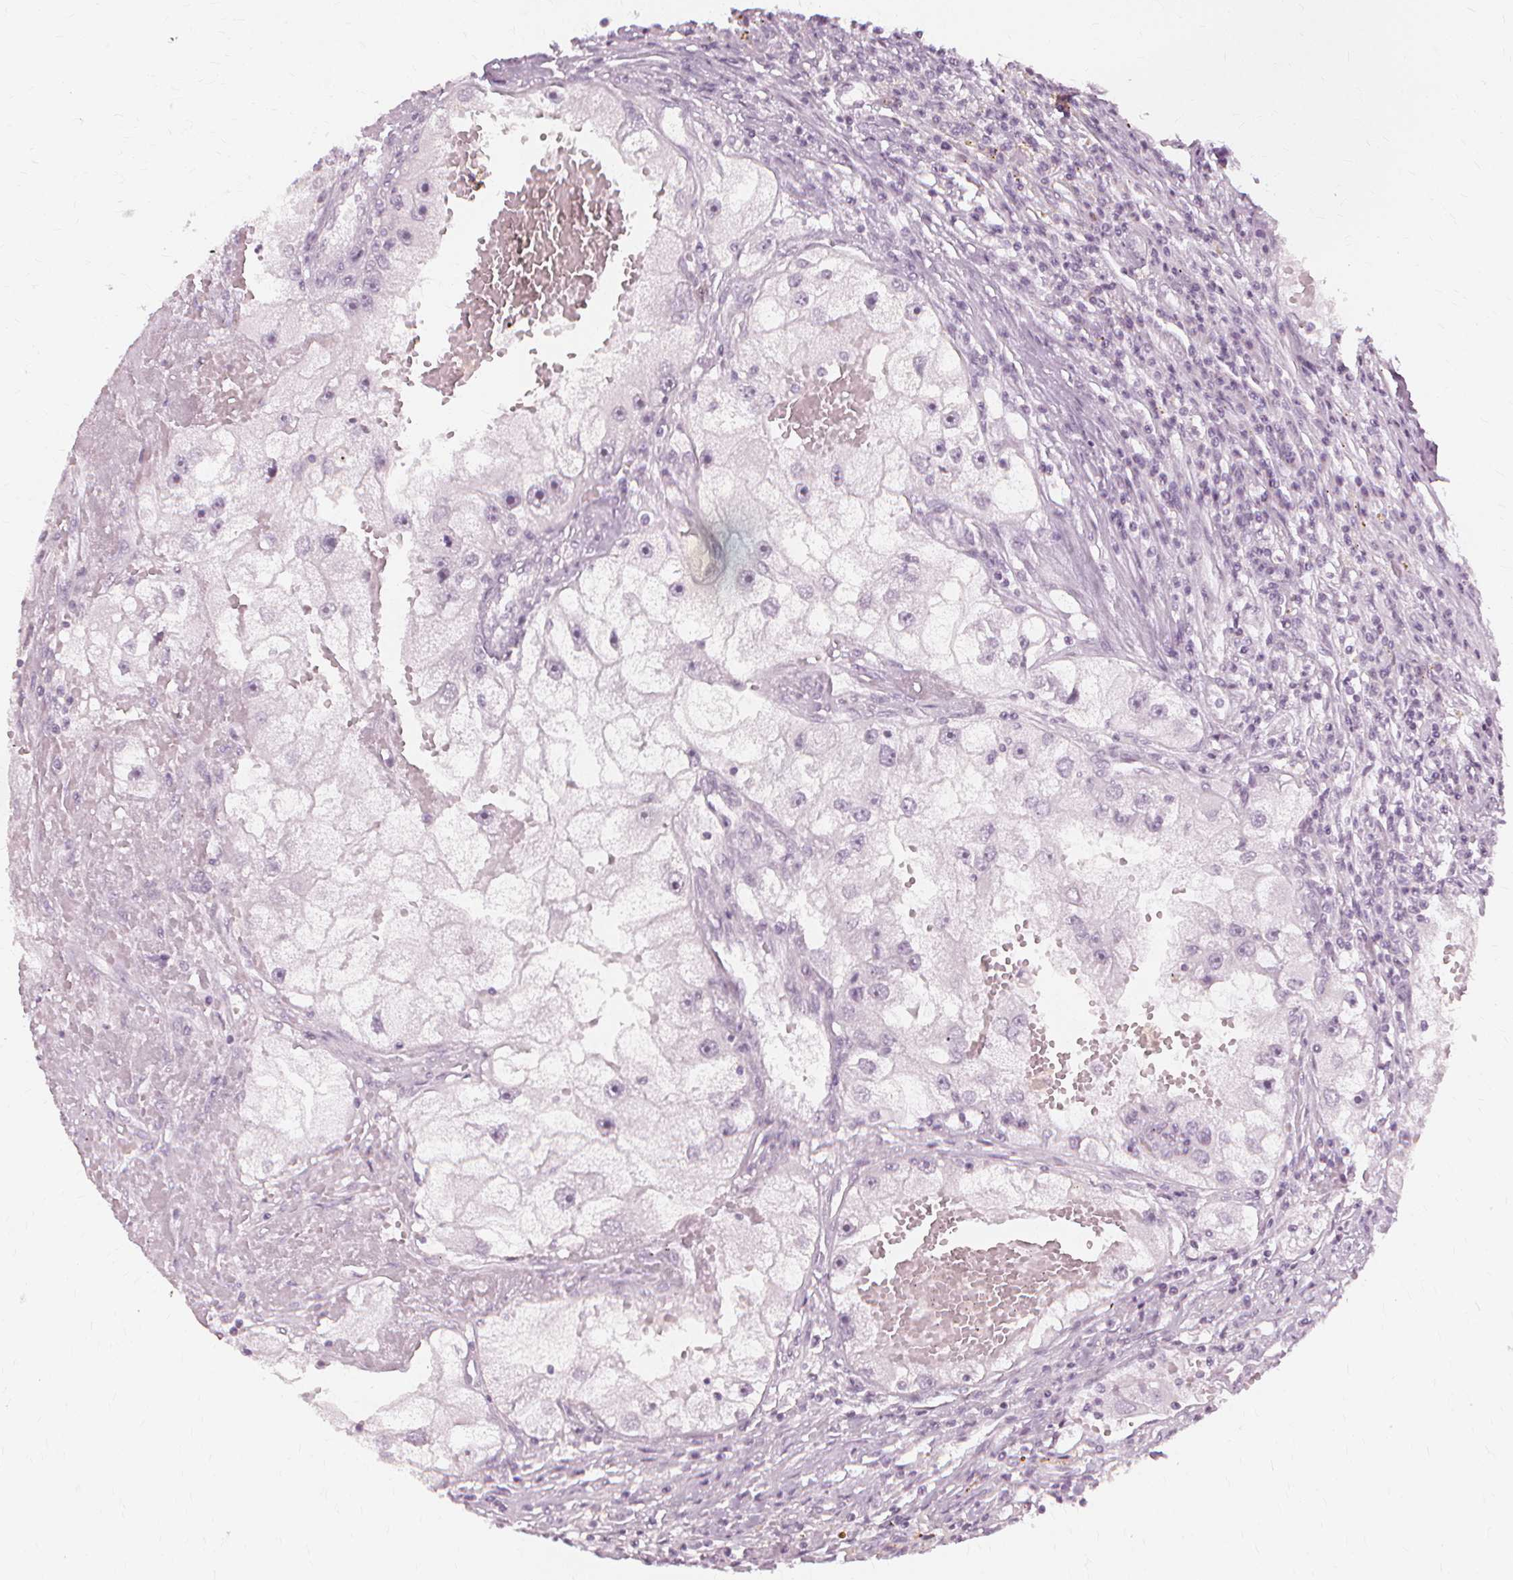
{"staining": {"intensity": "negative", "quantity": "none", "location": "none"}, "tissue": "renal cancer", "cell_type": "Tumor cells", "image_type": "cancer", "snomed": [{"axis": "morphology", "description": "Adenocarcinoma, NOS"}, {"axis": "topography", "description": "Kidney"}], "caption": "Immunohistochemistry (IHC) micrograph of human renal cancer stained for a protein (brown), which exhibits no expression in tumor cells.", "gene": "NXPE1", "patient": {"sex": "male", "age": 63}}